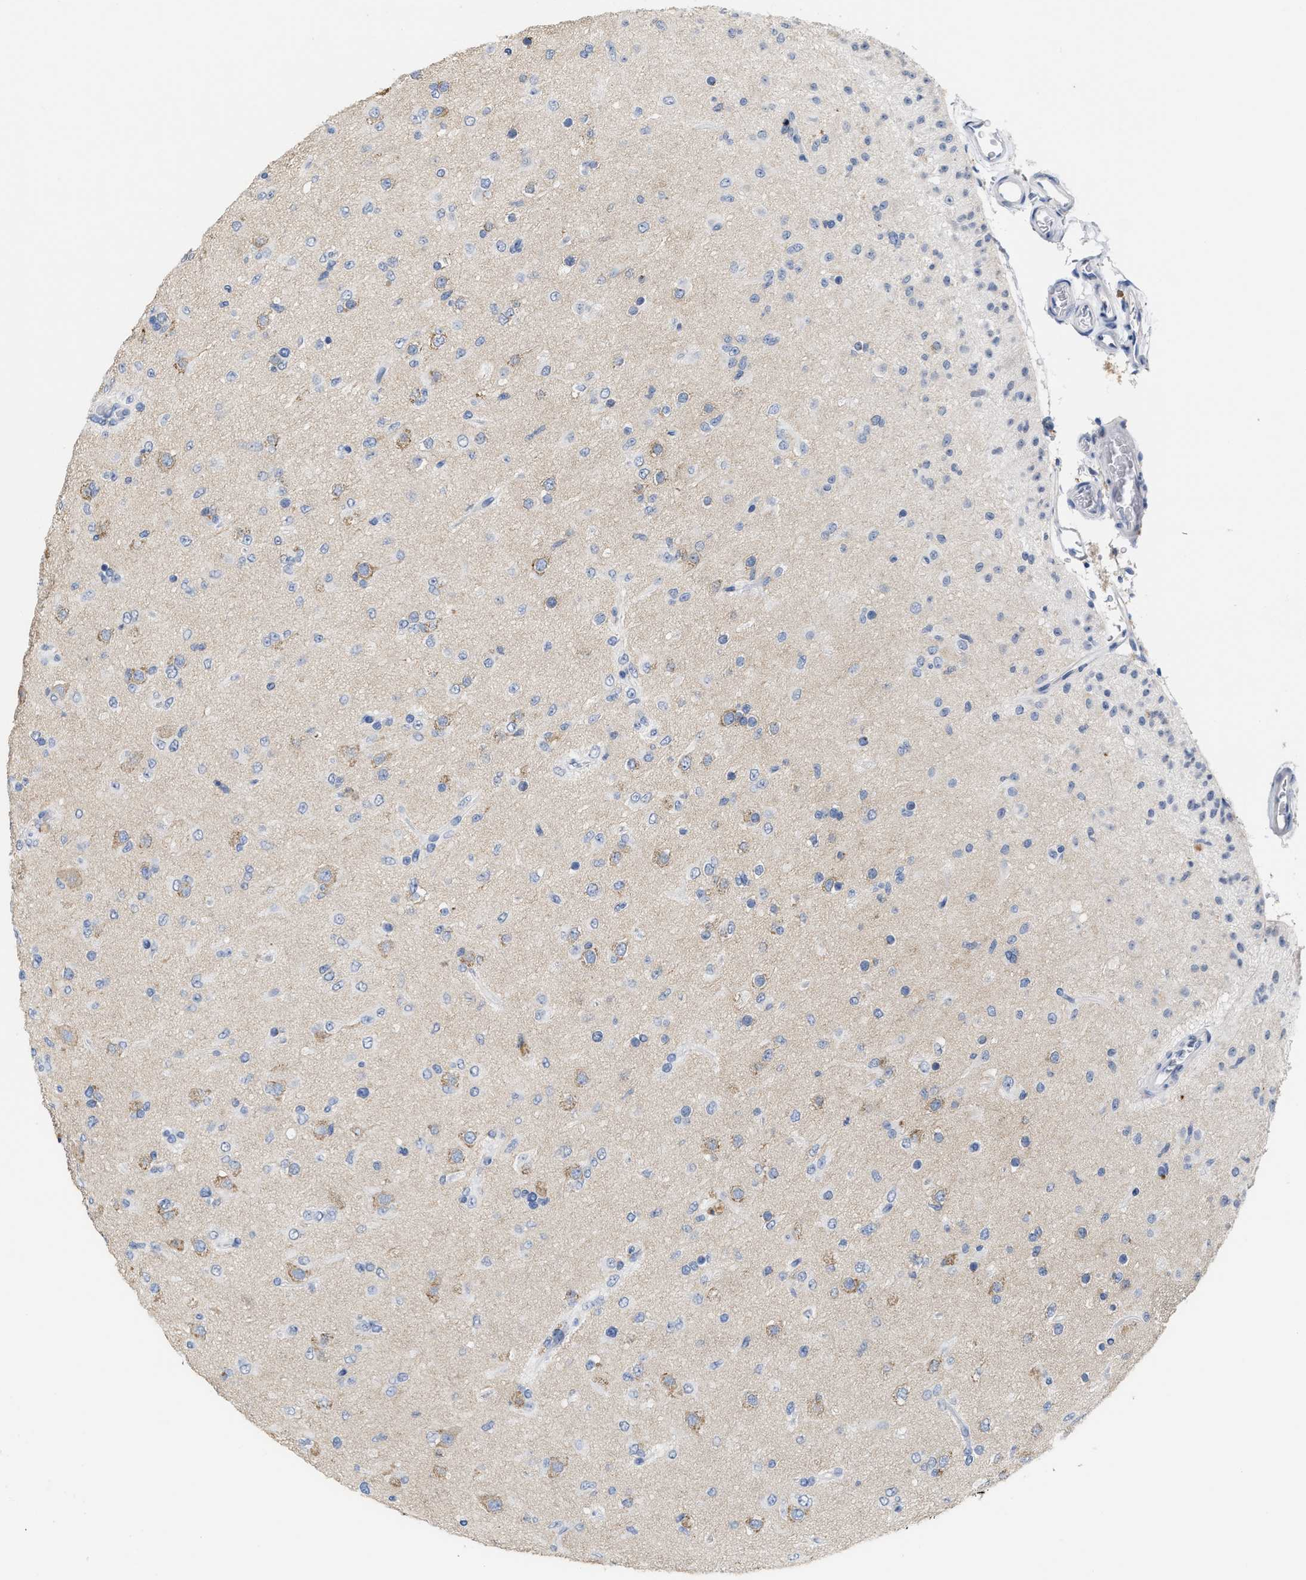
{"staining": {"intensity": "weak", "quantity": "25%-75%", "location": "cytoplasmic/membranous"}, "tissue": "glioma", "cell_type": "Tumor cells", "image_type": "cancer", "snomed": [{"axis": "morphology", "description": "Glioma, malignant, Low grade"}, {"axis": "topography", "description": "Brain"}], "caption": "Human malignant glioma (low-grade) stained for a protein (brown) exhibits weak cytoplasmic/membranous positive staining in approximately 25%-75% of tumor cells.", "gene": "RYR2", "patient": {"sex": "male", "age": 65}}